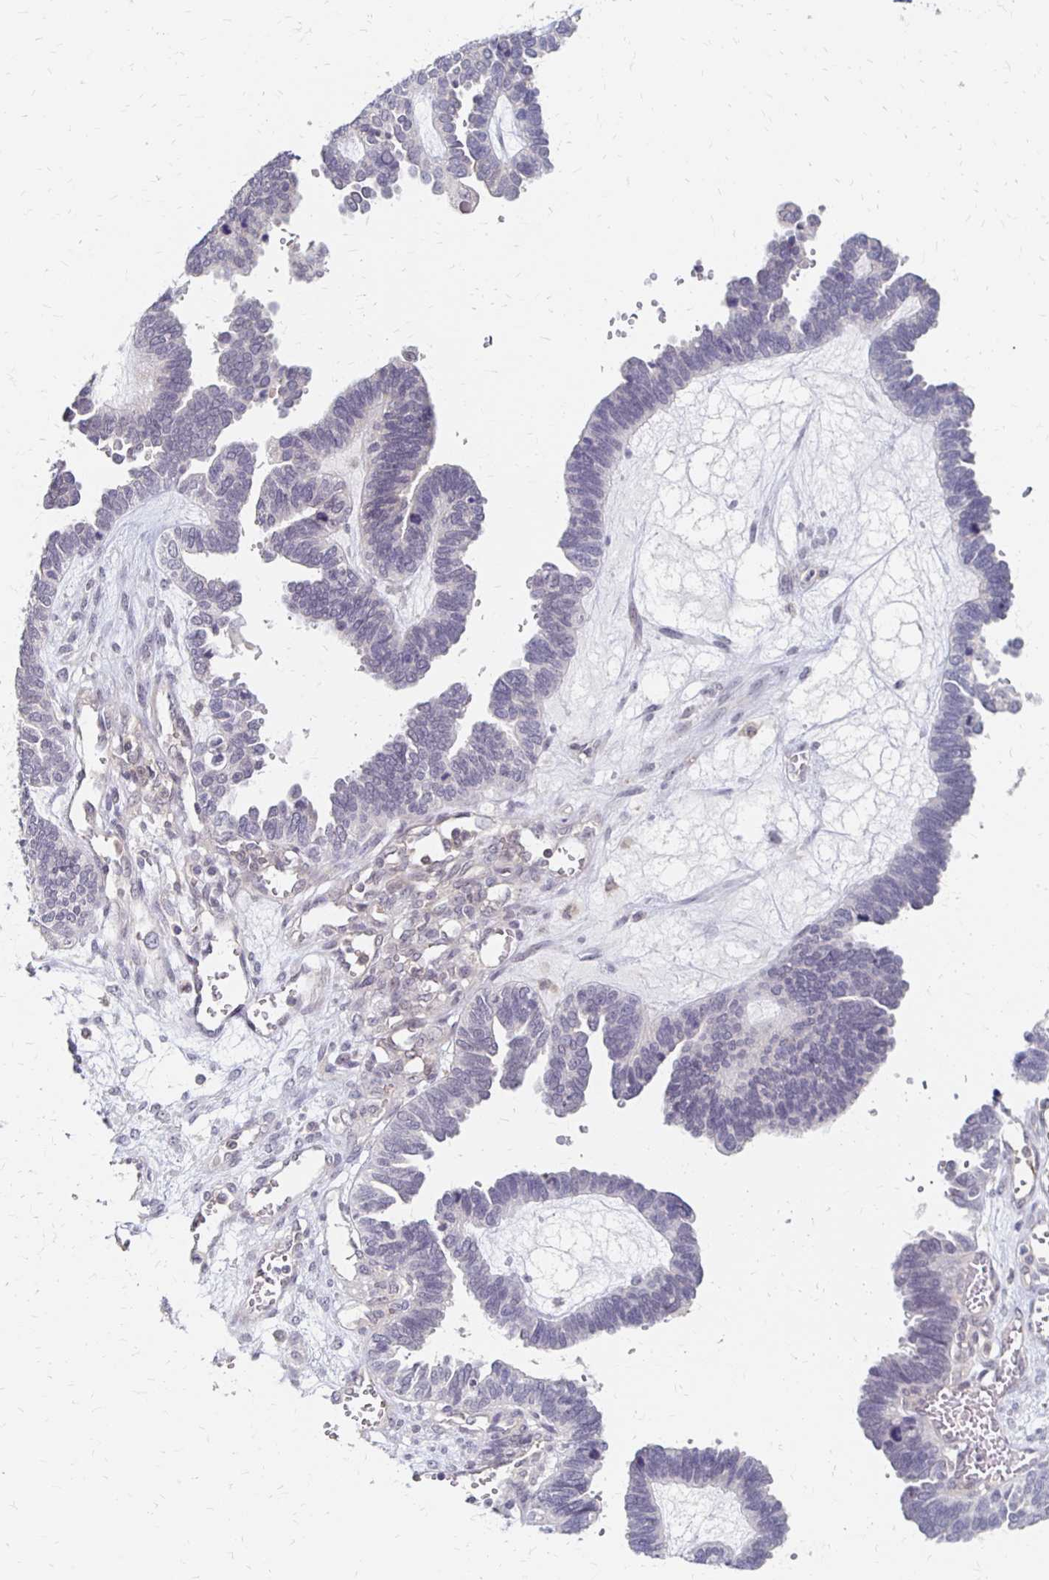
{"staining": {"intensity": "negative", "quantity": "none", "location": "none"}, "tissue": "ovarian cancer", "cell_type": "Tumor cells", "image_type": "cancer", "snomed": [{"axis": "morphology", "description": "Cystadenocarcinoma, serous, NOS"}, {"axis": "topography", "description": "Ovary"}], "caption": "Tumor cells are negative for protein expression in human ovarian serous cystadenocarcinoma.", "gene": "PRKCB", "patient": {"sex": "female", "age": 51}}